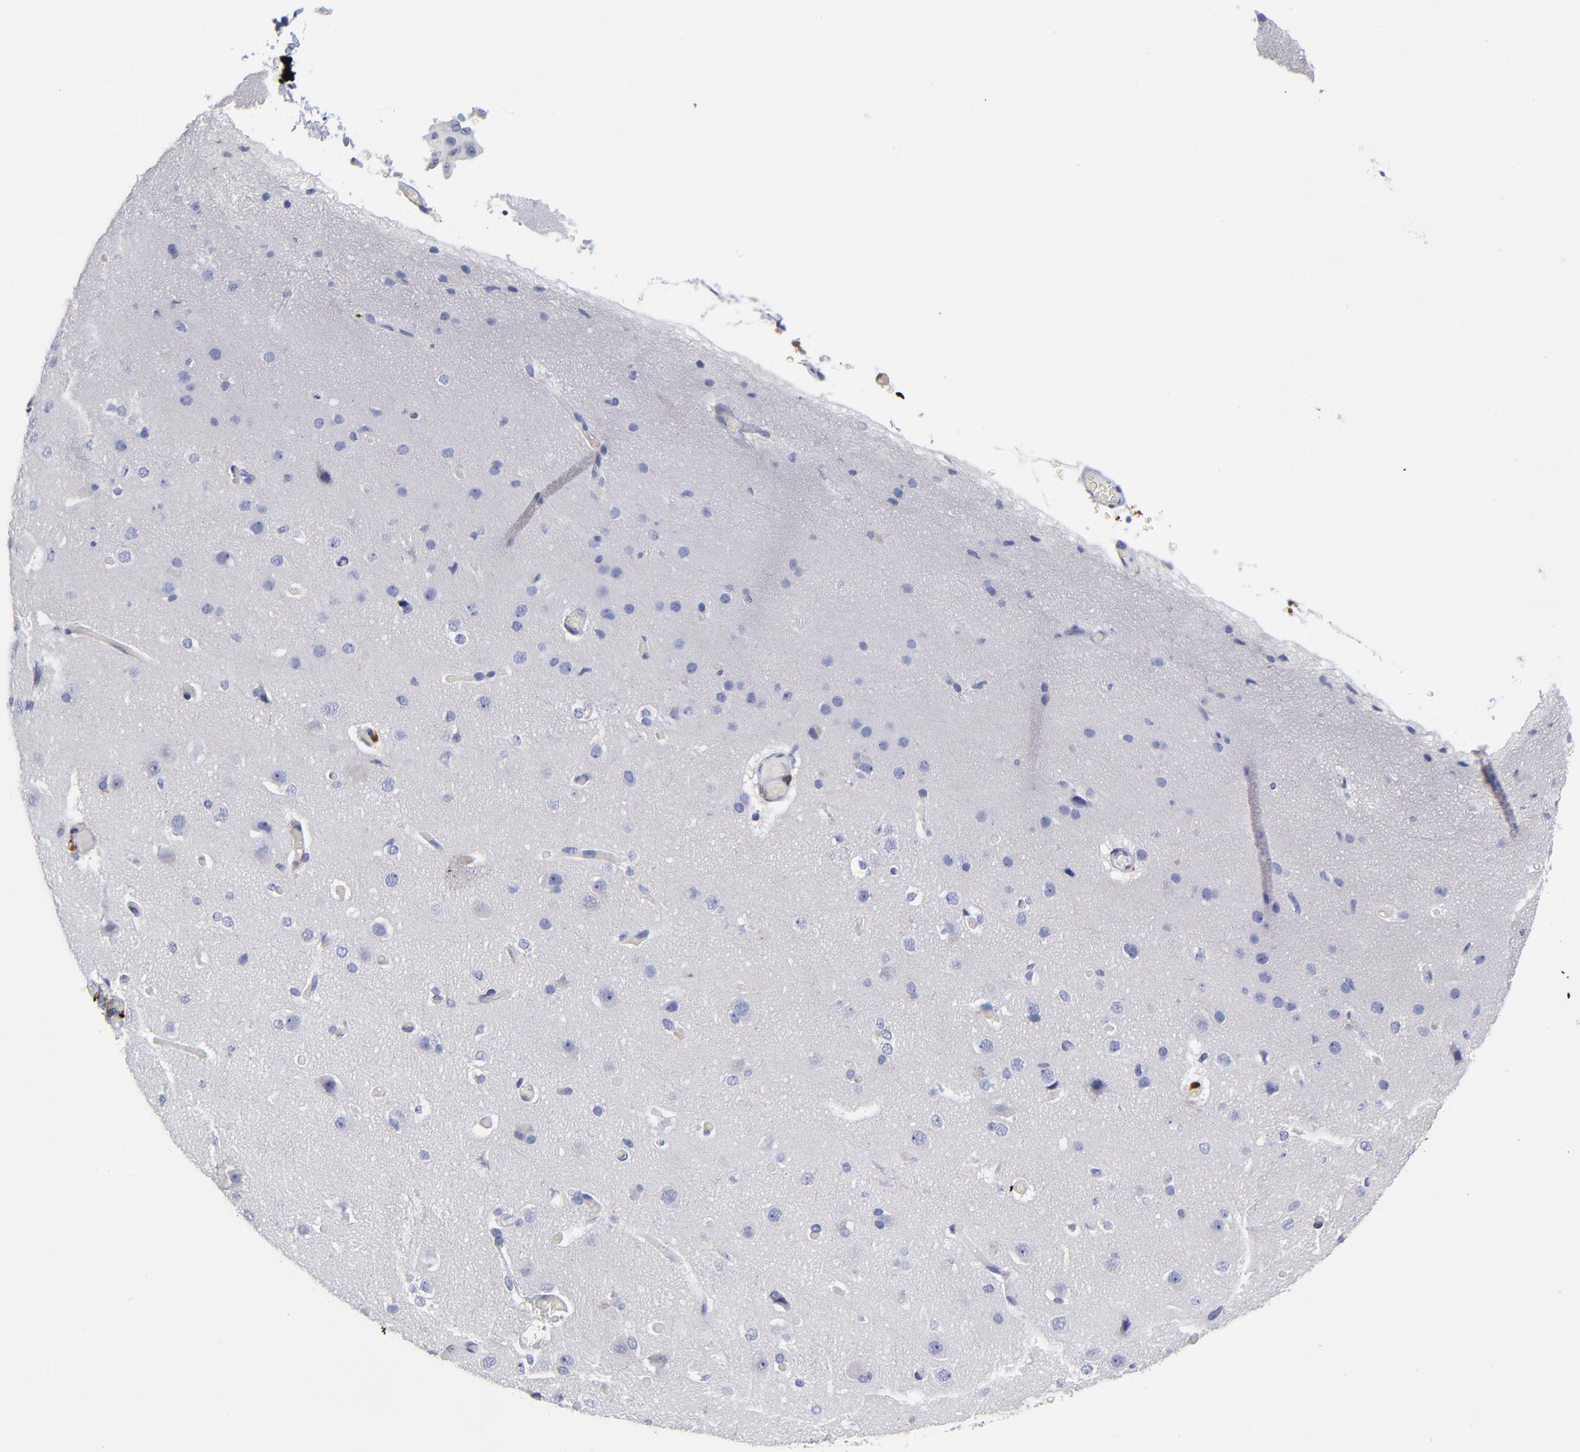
{"staining": {"intensity": "negative", "quantity": "none", "location": "none"}, "tissue": "cerebral cortex", "cell_type": "Endothelial cells", "image_type": "normal", "snomed": [{"axis": "morphology", "description": "Normal tissue, NOS"}, {"axis": "morphology", "description": "Glioma, malignant, High grade"}, {"axis": "topography", "description": "Cerebral cortex"}], "caption": "This is an immunohistochemistry (IHC) micrograph of benign cerebral cortex. There is no expression in endothelial cells.", "gene": "PTP4A1", "patient": {"sex": "male", "age": 77}}